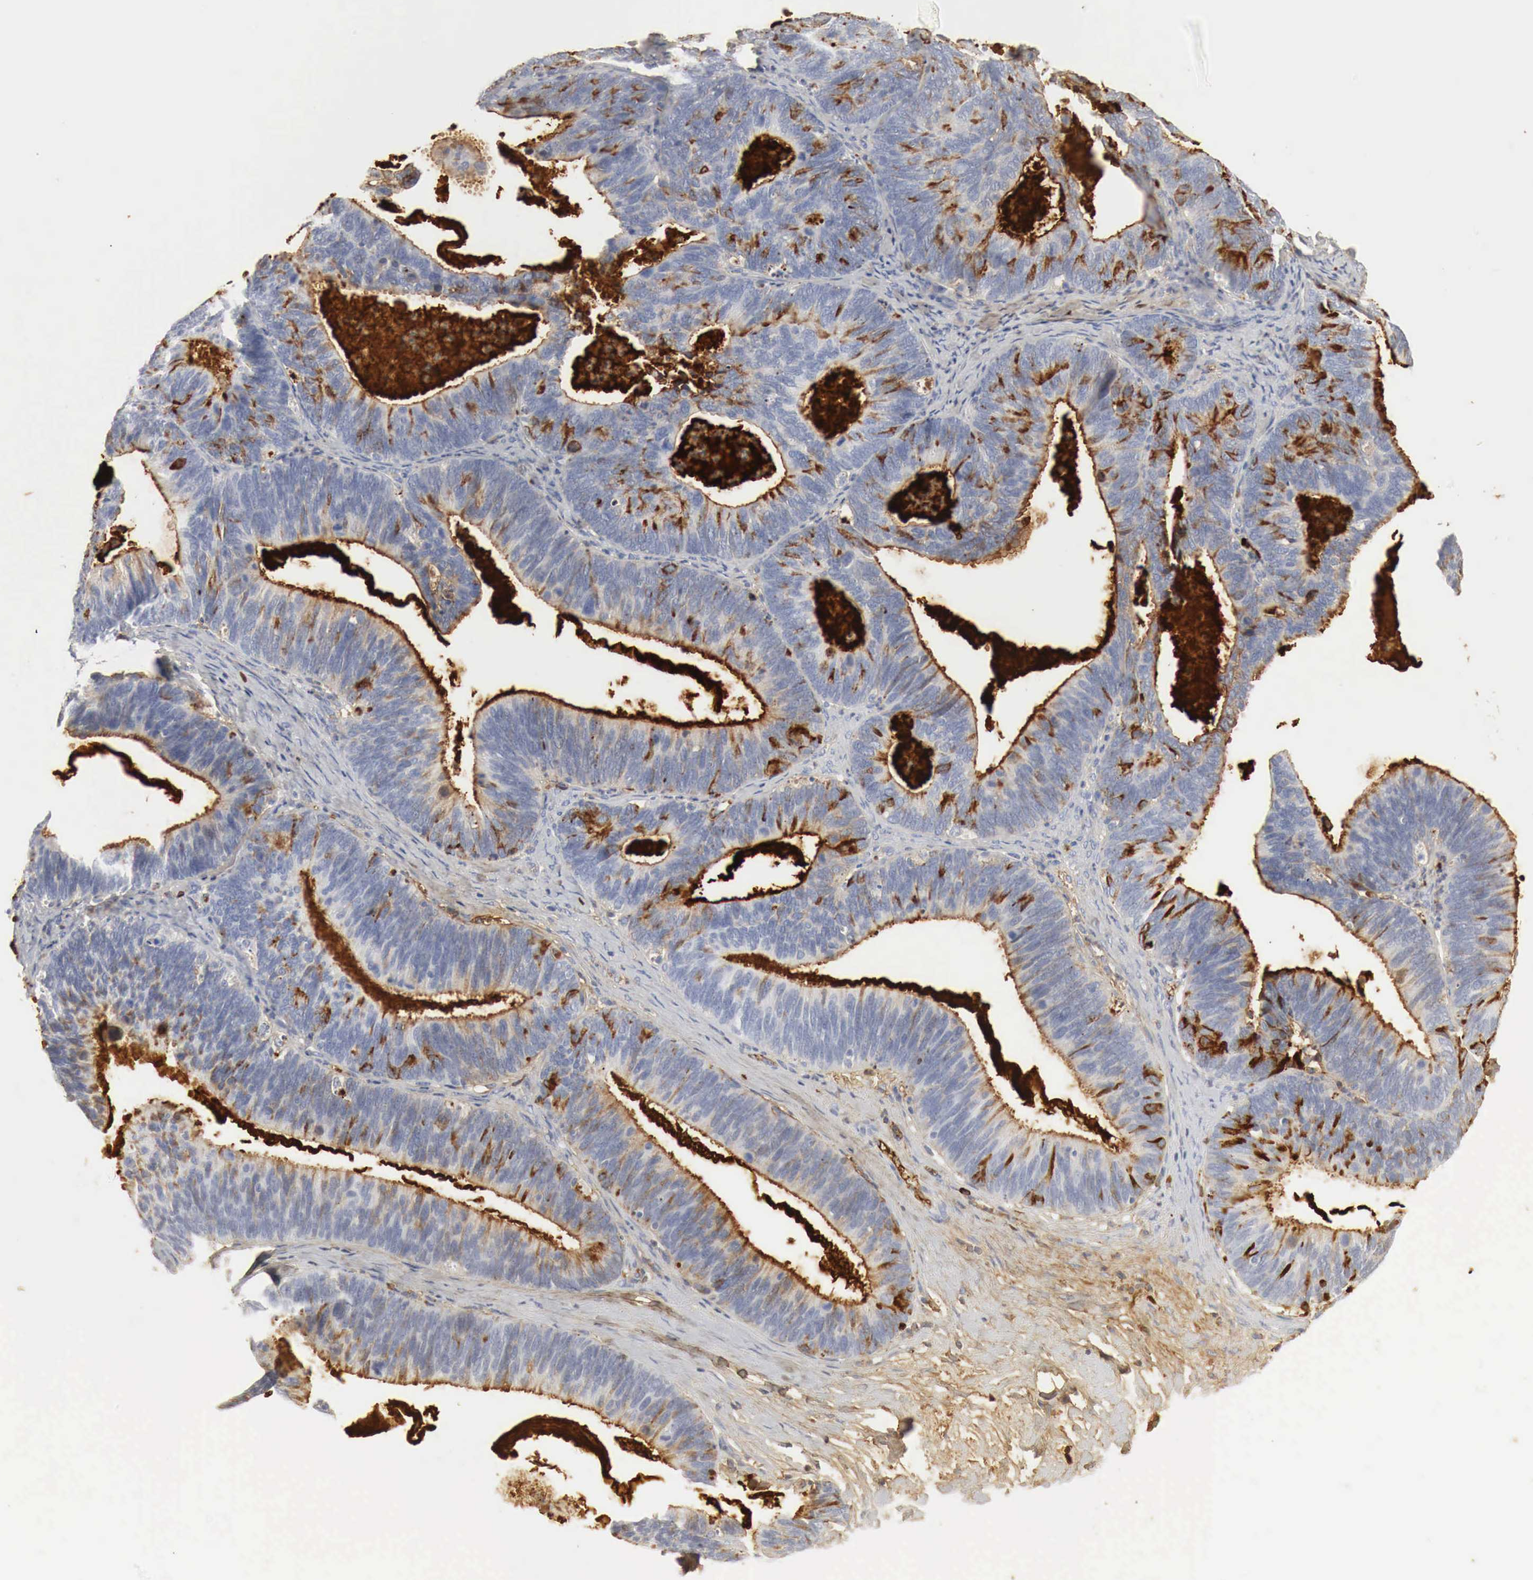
{"staining": {"intensity": "moderate", "quantity": "25%-75%", "location": "cytoplasmic/membranous"}, "tissue": "ovarian cancer", "cell_type": "Tumor cells", "image_type": "cancer", "snomed": [{"axis": "morphology", "description": "Carcinoma, endometroid"}, {"axis": "topography", "description": "Ovary"}], "caption": "Human endometroid carcinoma (ovarian) stained for a protein (brown) shows moderate cytoplasmic/membranous positive expression in approximately 25%-75% of tumor cells.", "gene": "IGLC3", "patient": {"sex": "female", "age": 52}}